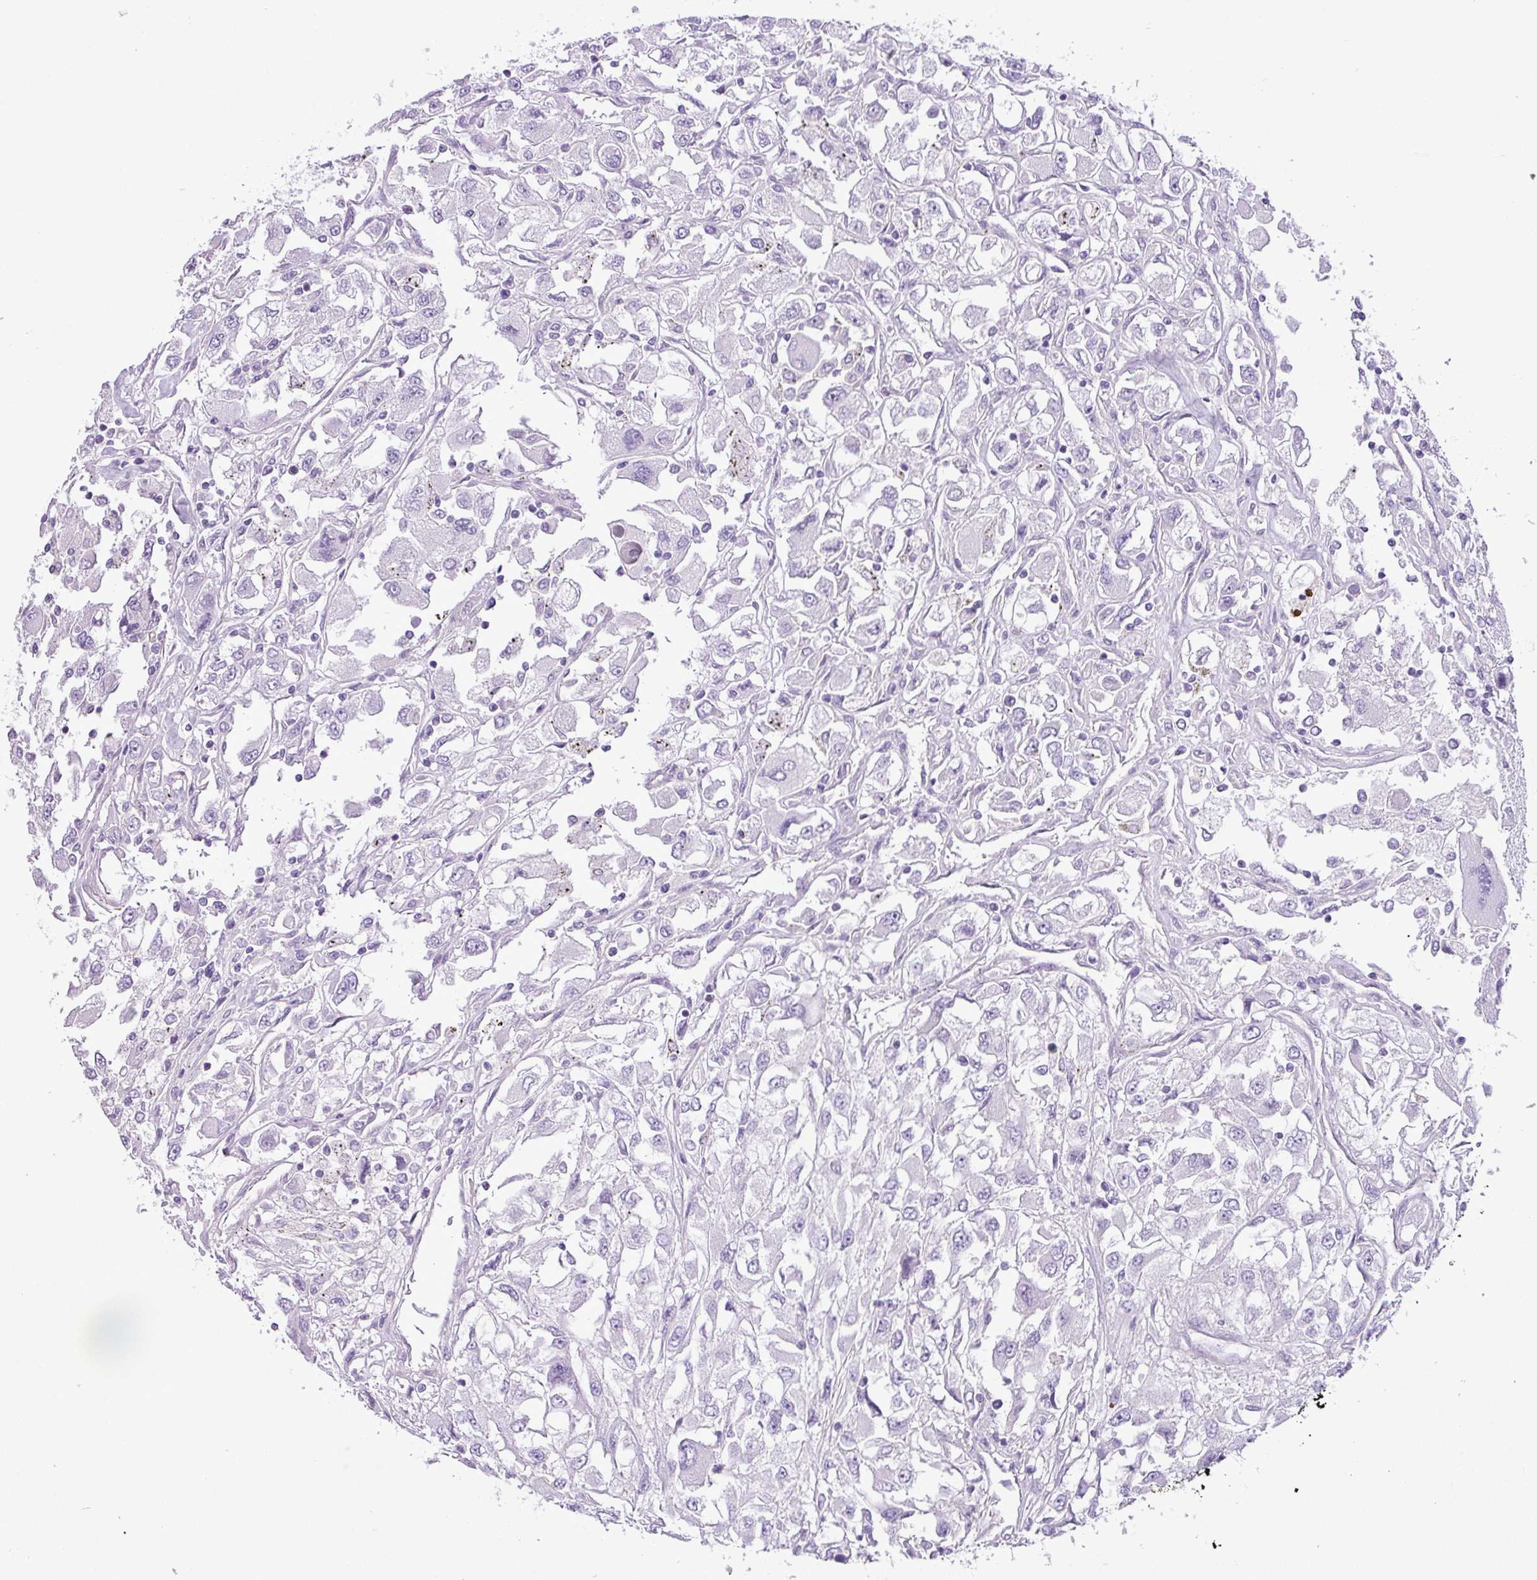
{"staining": {"intensity": "negative", "quantity": "none", "location": "none"}, "tissue": "renal cancer", "cell_type": "Tumor cells", "image_type": "cancer", "snomed": [{"axis": "morphology", "description": "Adenocarcinoma, NOS"}, {"axis": "topography", "description": "Kidney"}], "caption": "This is an immunohistochemistry (IHC) photomicrograph of renal adenocarcinoma. There is no positivity in tumor cells.", "gene": "ZNF334", "patient": {"sex": "female", "age": 52}}